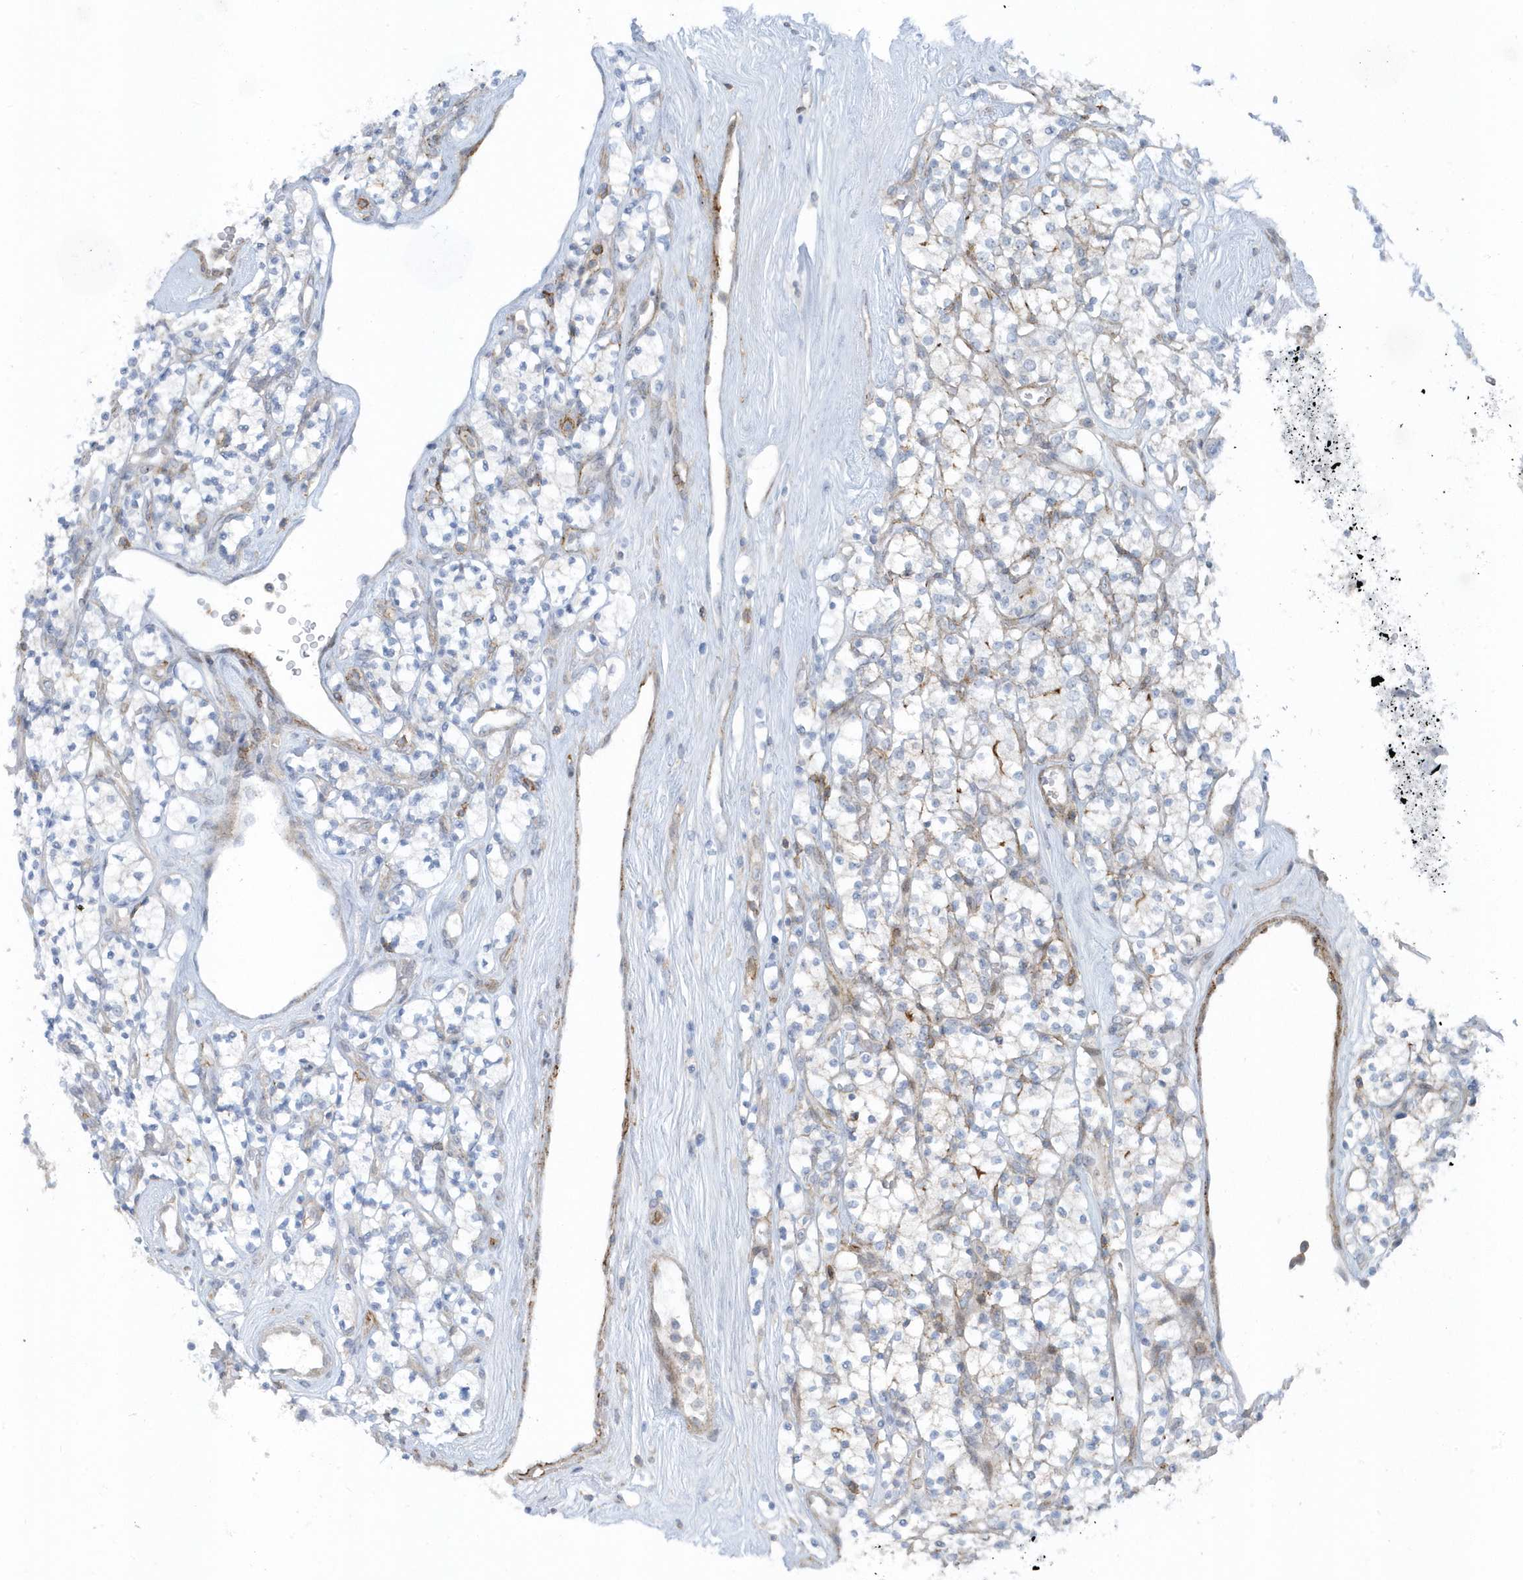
{"staining": {"intensity": "negative", "quantity": "none", "location": "none"}, "tissue": "renal cancer", "cell_type": "Tumor cells", "image_type": "cancer", "snomed": [{"axis": "morphology", "description": "Adenocarcinoma, NOS"}, {"axis": "topography", "description": "Kidney"}], "caption": "Adenocarcinoma (renal) stained for a protein using immunohistochemistry (IHC) shows no staining tumor cells.", "gene": "CACNB2", "patient": {"sex": "male", "age": 77}}